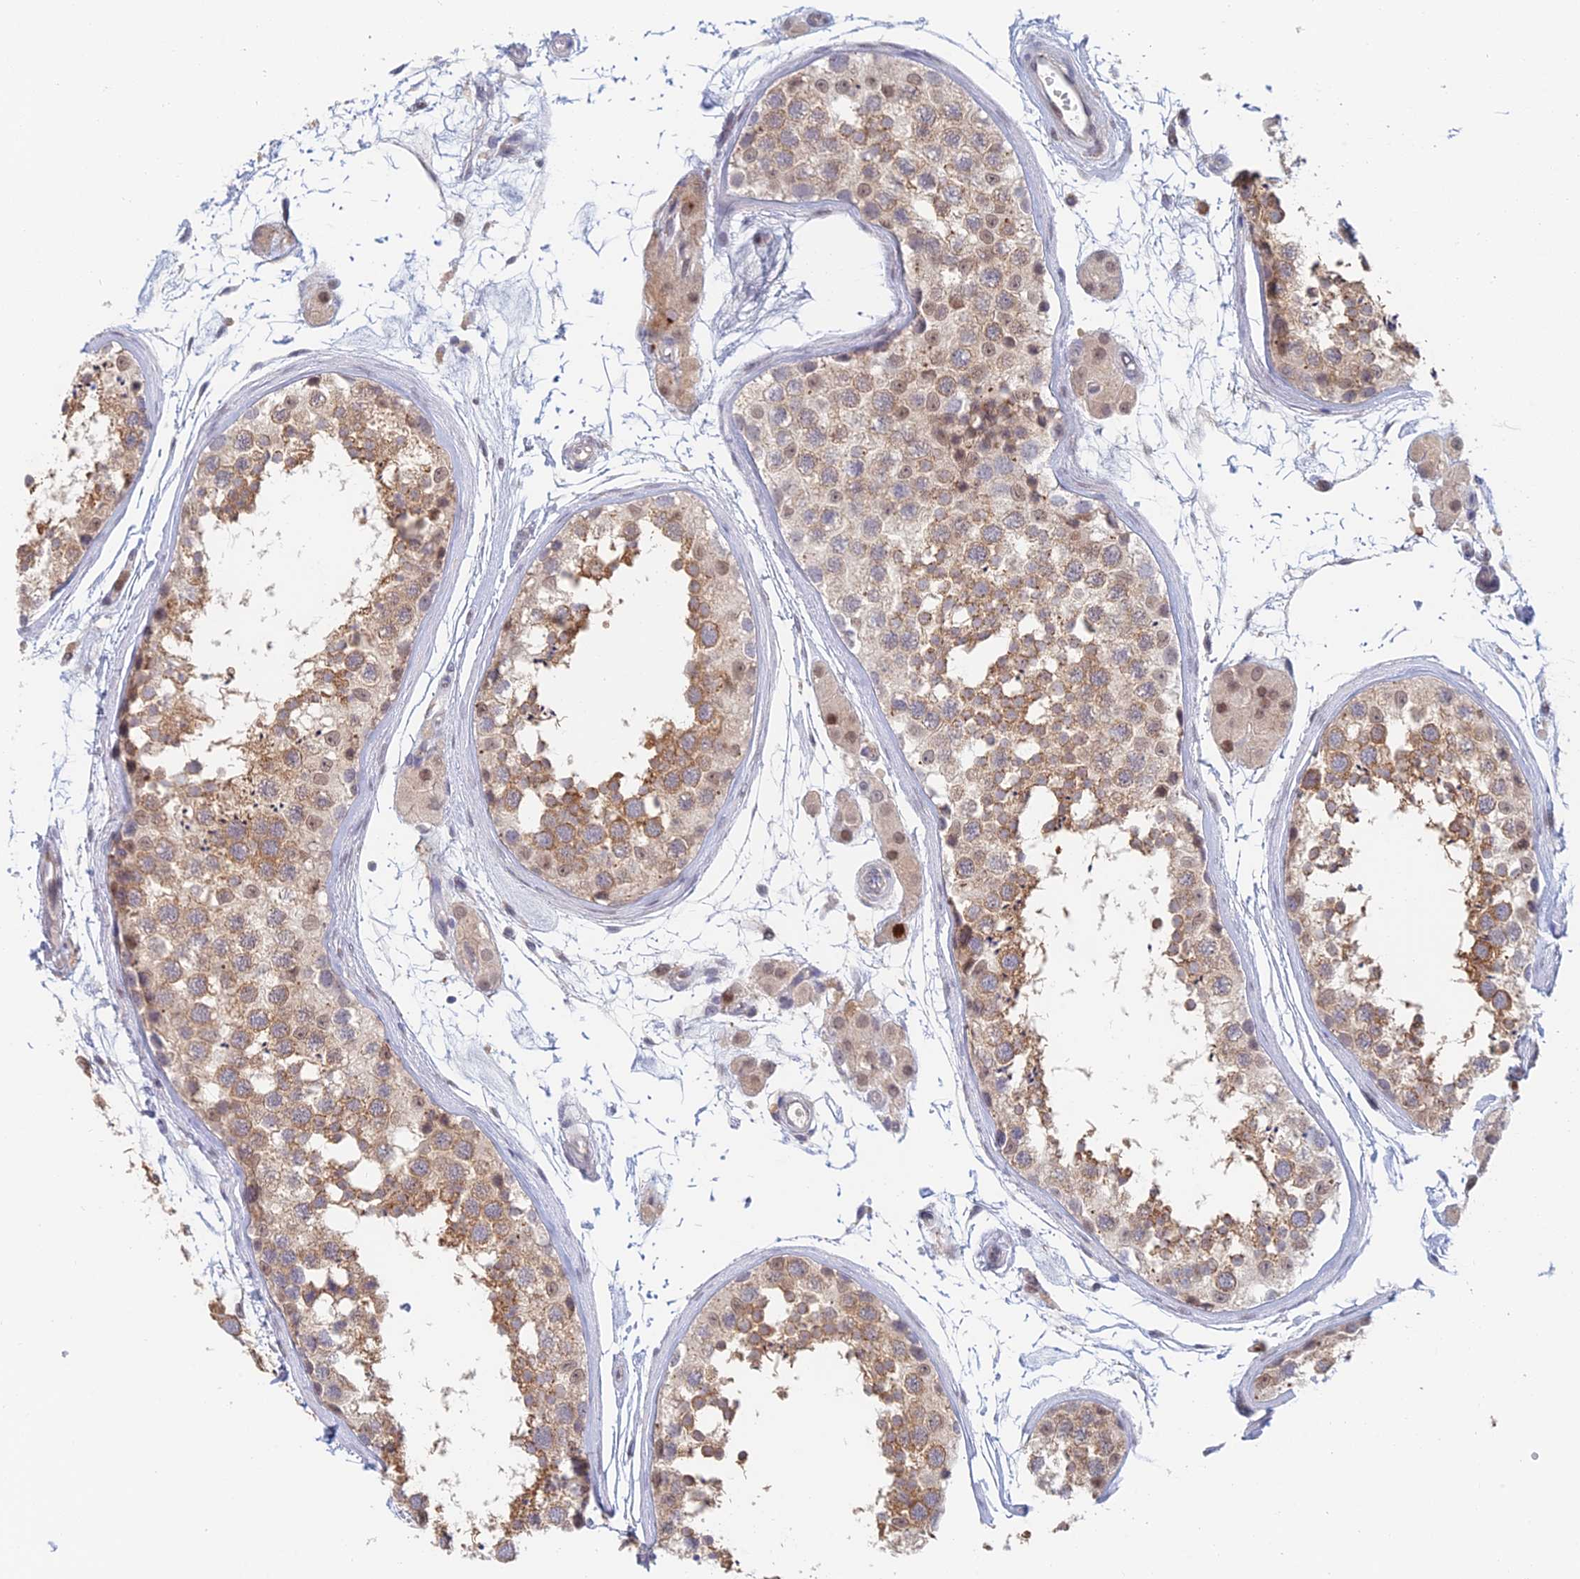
{"staining": {"intensity": "moderate", "quantity": ">75%", "location": "cytoplasmic/membranous"}, "tissue": "testis", "cell_type": "Cells in seminiferous ducts", "image_type": "normal", "snomed": [{"axis": "morphology", "description": "Normal tissue, NOS"}, {"axis": "topography", "description": "Testis"}], "caption": "Testis stained with immunohistochemistry demonstrates moderate cytoplasmic/membranous staining in approximately >75% of cells in seminiferous ducts. (Brightfield microscopy of DAB IHC at high magnification).", "gene": "ZUP1", "patient": {"sex": "male", "age": 56}}